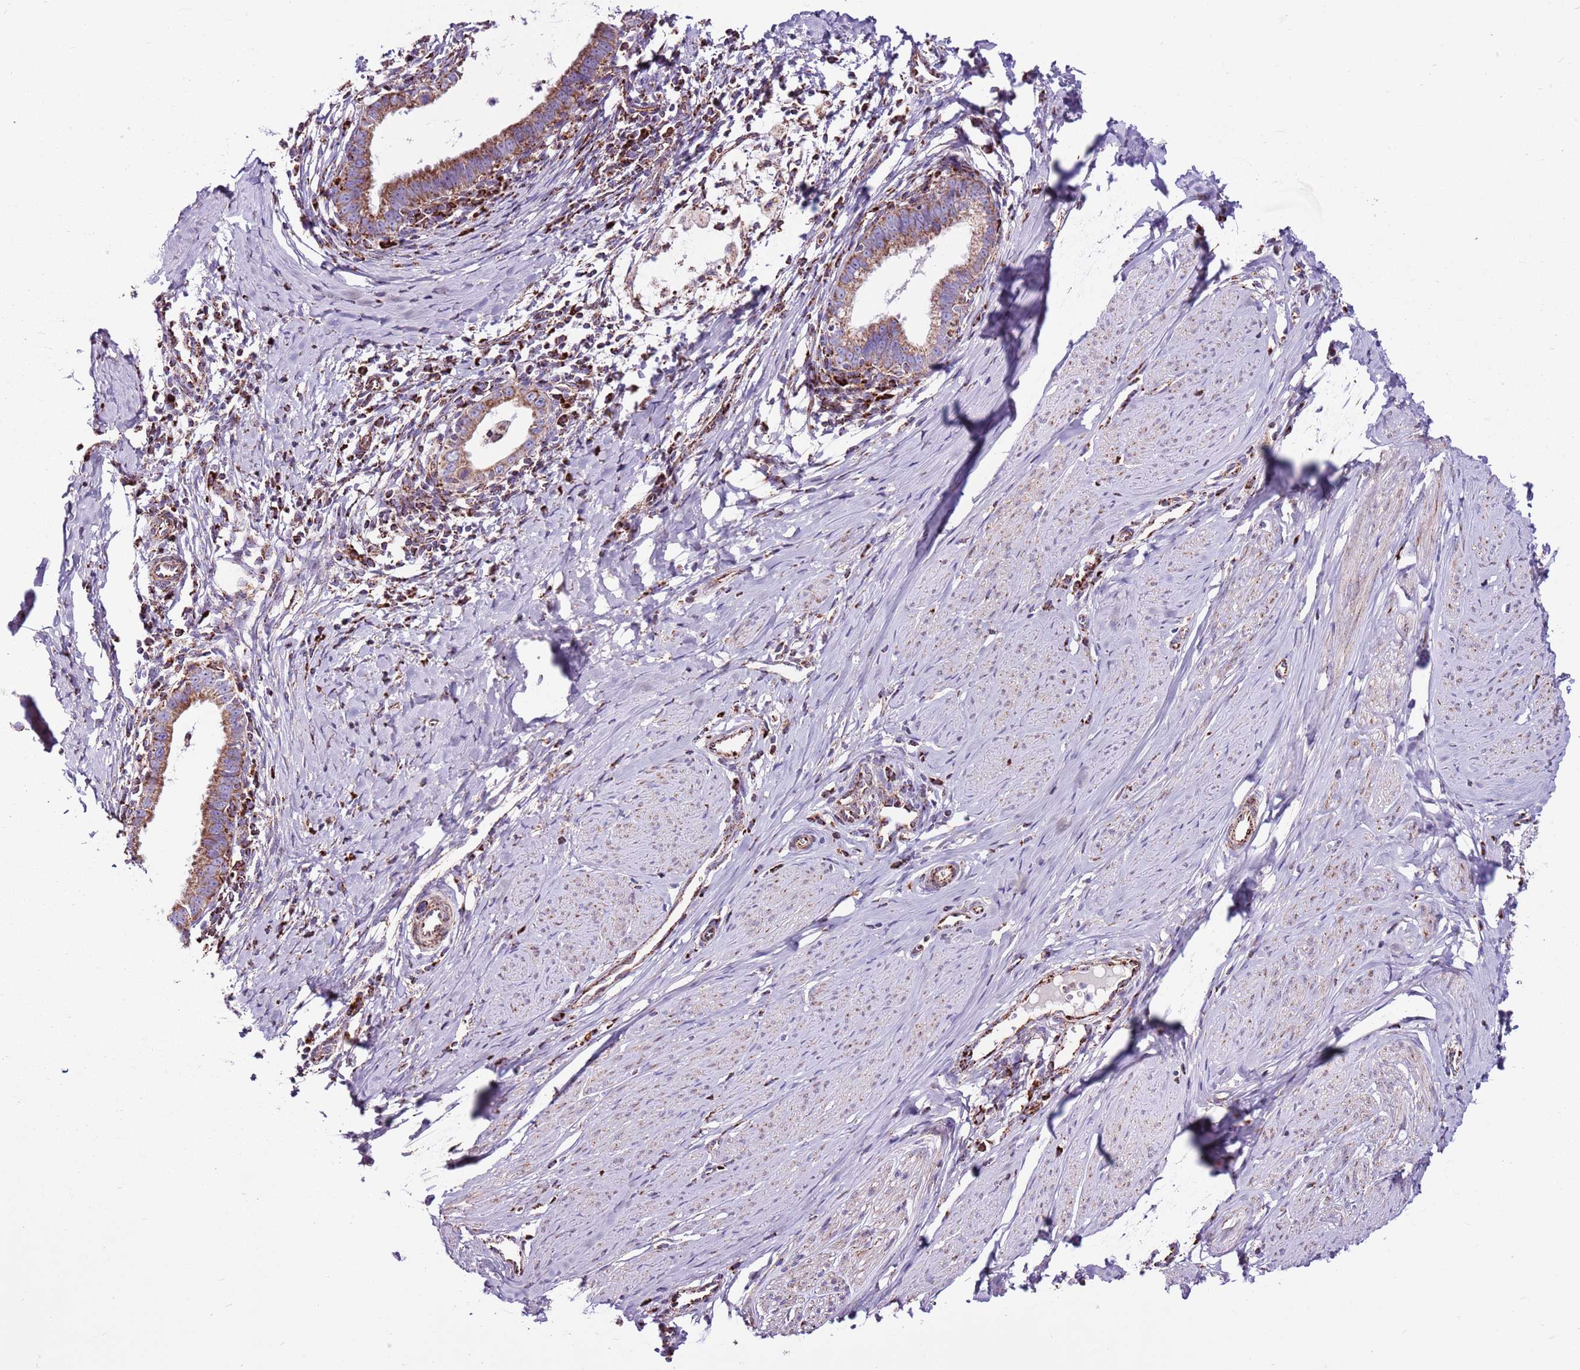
{"staining": {"intensity": "moderate", "quantity": ">75%", "location": "cytoplasmic/membranous"}, "tissue": "cervical cancer", "cell_type": "Tumor cells", "image_type": "cancer", "snomed": [{"axis": "morphology", "description": "Adenocarcinoma, NOS"}, {"axis": "topography", "description": "Cervix"}], "caption": "This is an image of immunohistochemistry (IHC) staining of cervical cancer (adenocarcinoma), which shows moderate expression in the cytoplasmic/membranous of tumor cells.", "gene": "HECTD4", "patient": {"sex": "female", "age": 36}}